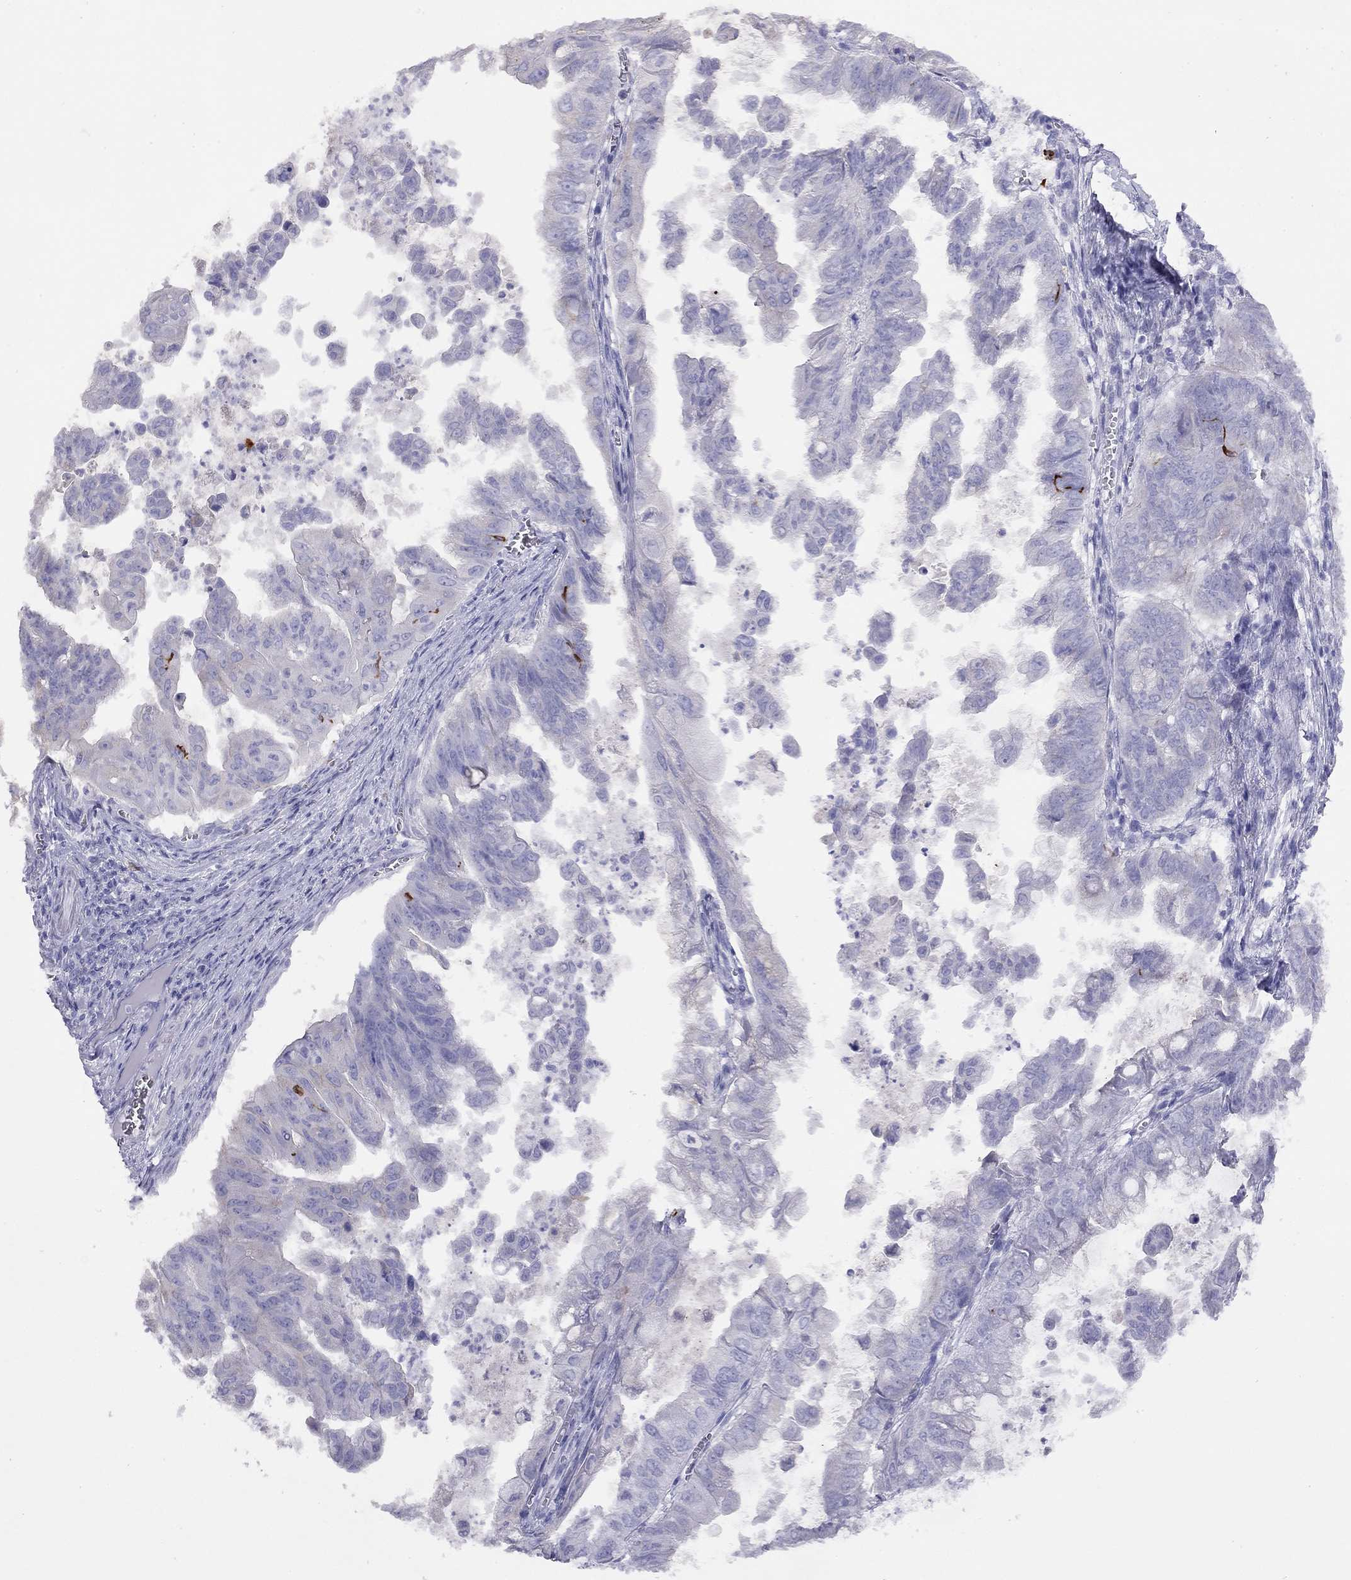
{"staining": {"intensity": "negative", "quantity": "none", "location": "none"}, "tissue": "stomach cancer", "cell_type": "Tumor cells", "image_type": "cancer", "snomed": [{"axis": "morphology", "description": "Adenocarcinoma, NOS"}, {"axis": "topography", "description": "Stomach, upper"}], "caption": "Photomicrograph shows no significant protein staining in tumor cells of adenocarcinoma (stomach).", "gene": "HLA-DQB2", "patient": {"sex": "male", "age": 80}}